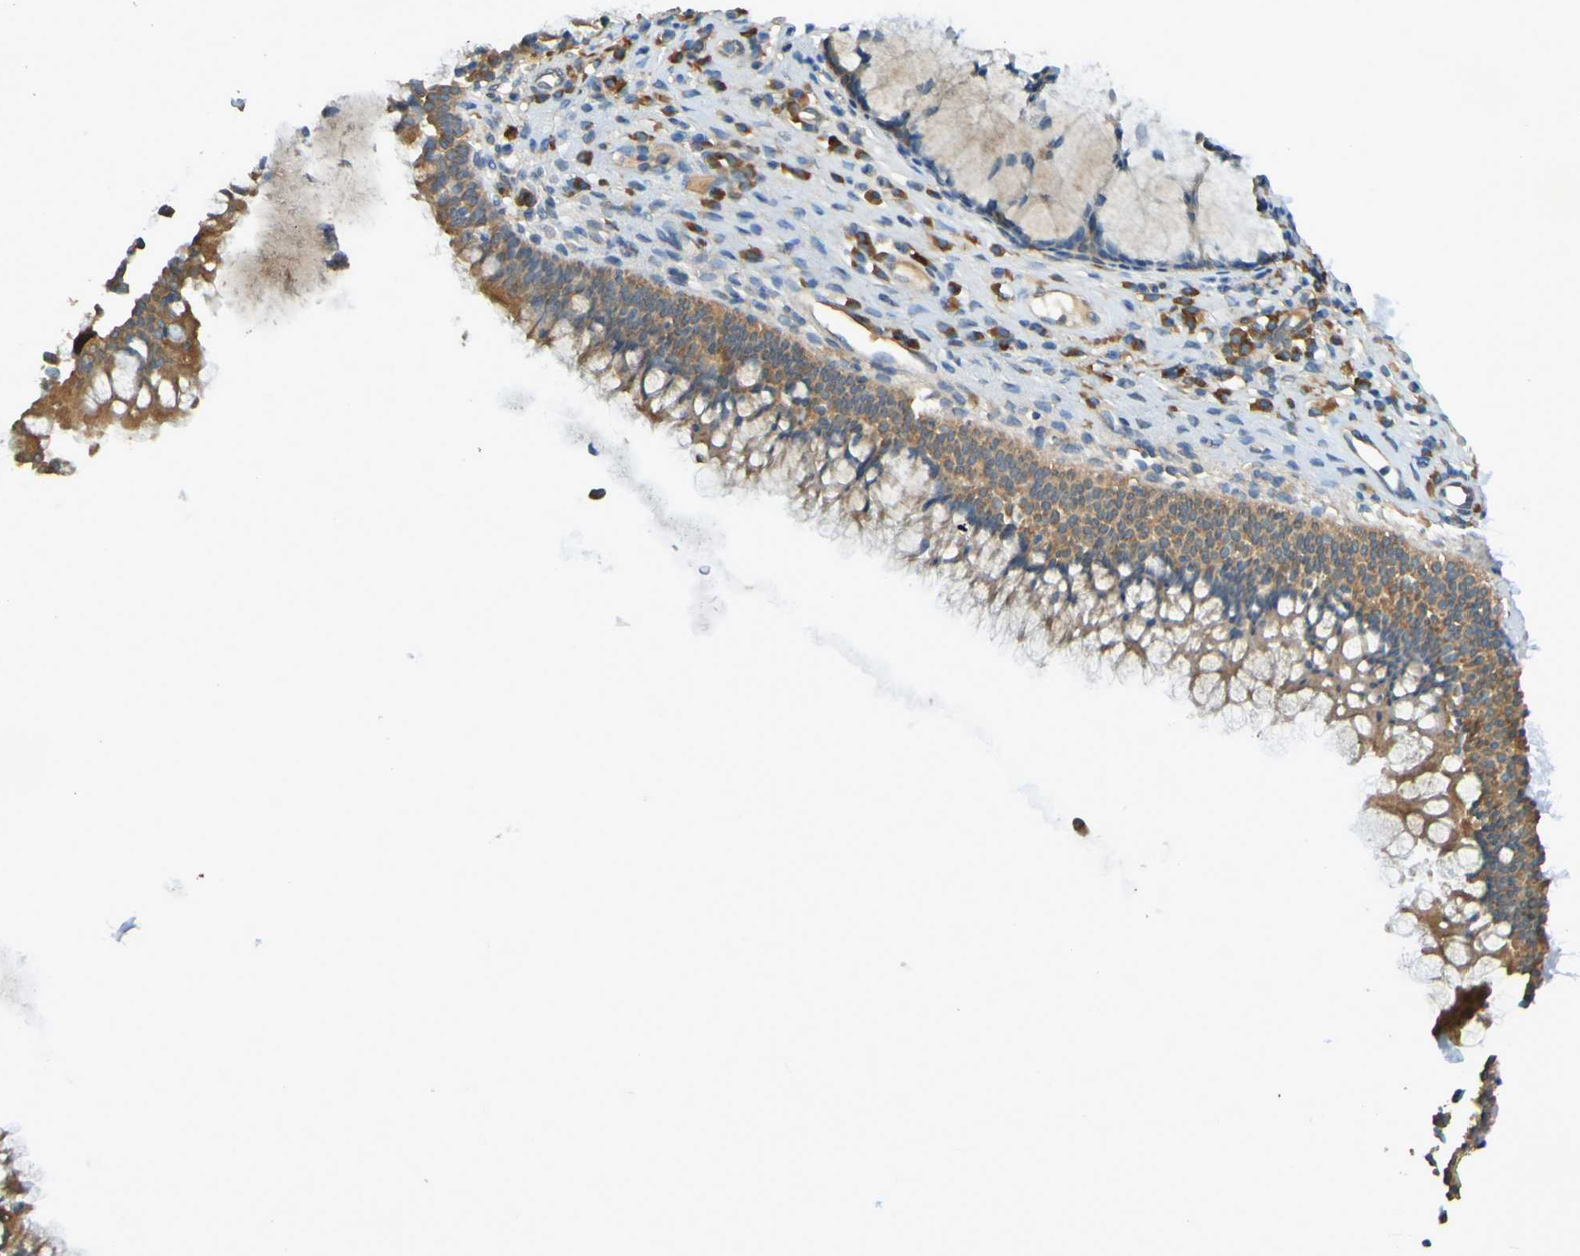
{"staining": {"intensity": "moderate", "quantity": ">75%", "location": "cytoplasmic/membranous"}, "tissue": "nasopharynx", "cell_type": "Respiratory epithelial cells", "image_type": "normal", "snomed": [{"axis": "morphology", "description": "Normal tissue, NOS"}, {"axis": "topography", "description": "Nasopharynx"}], "caption": "Moderate cytoplasmic/membranous positivity is seen in approximately >75% of respiratory epithelial cells in normal nasopharynx.", "gene": "DNAJC4", "patient": {"sex": "female", "age": 51}}